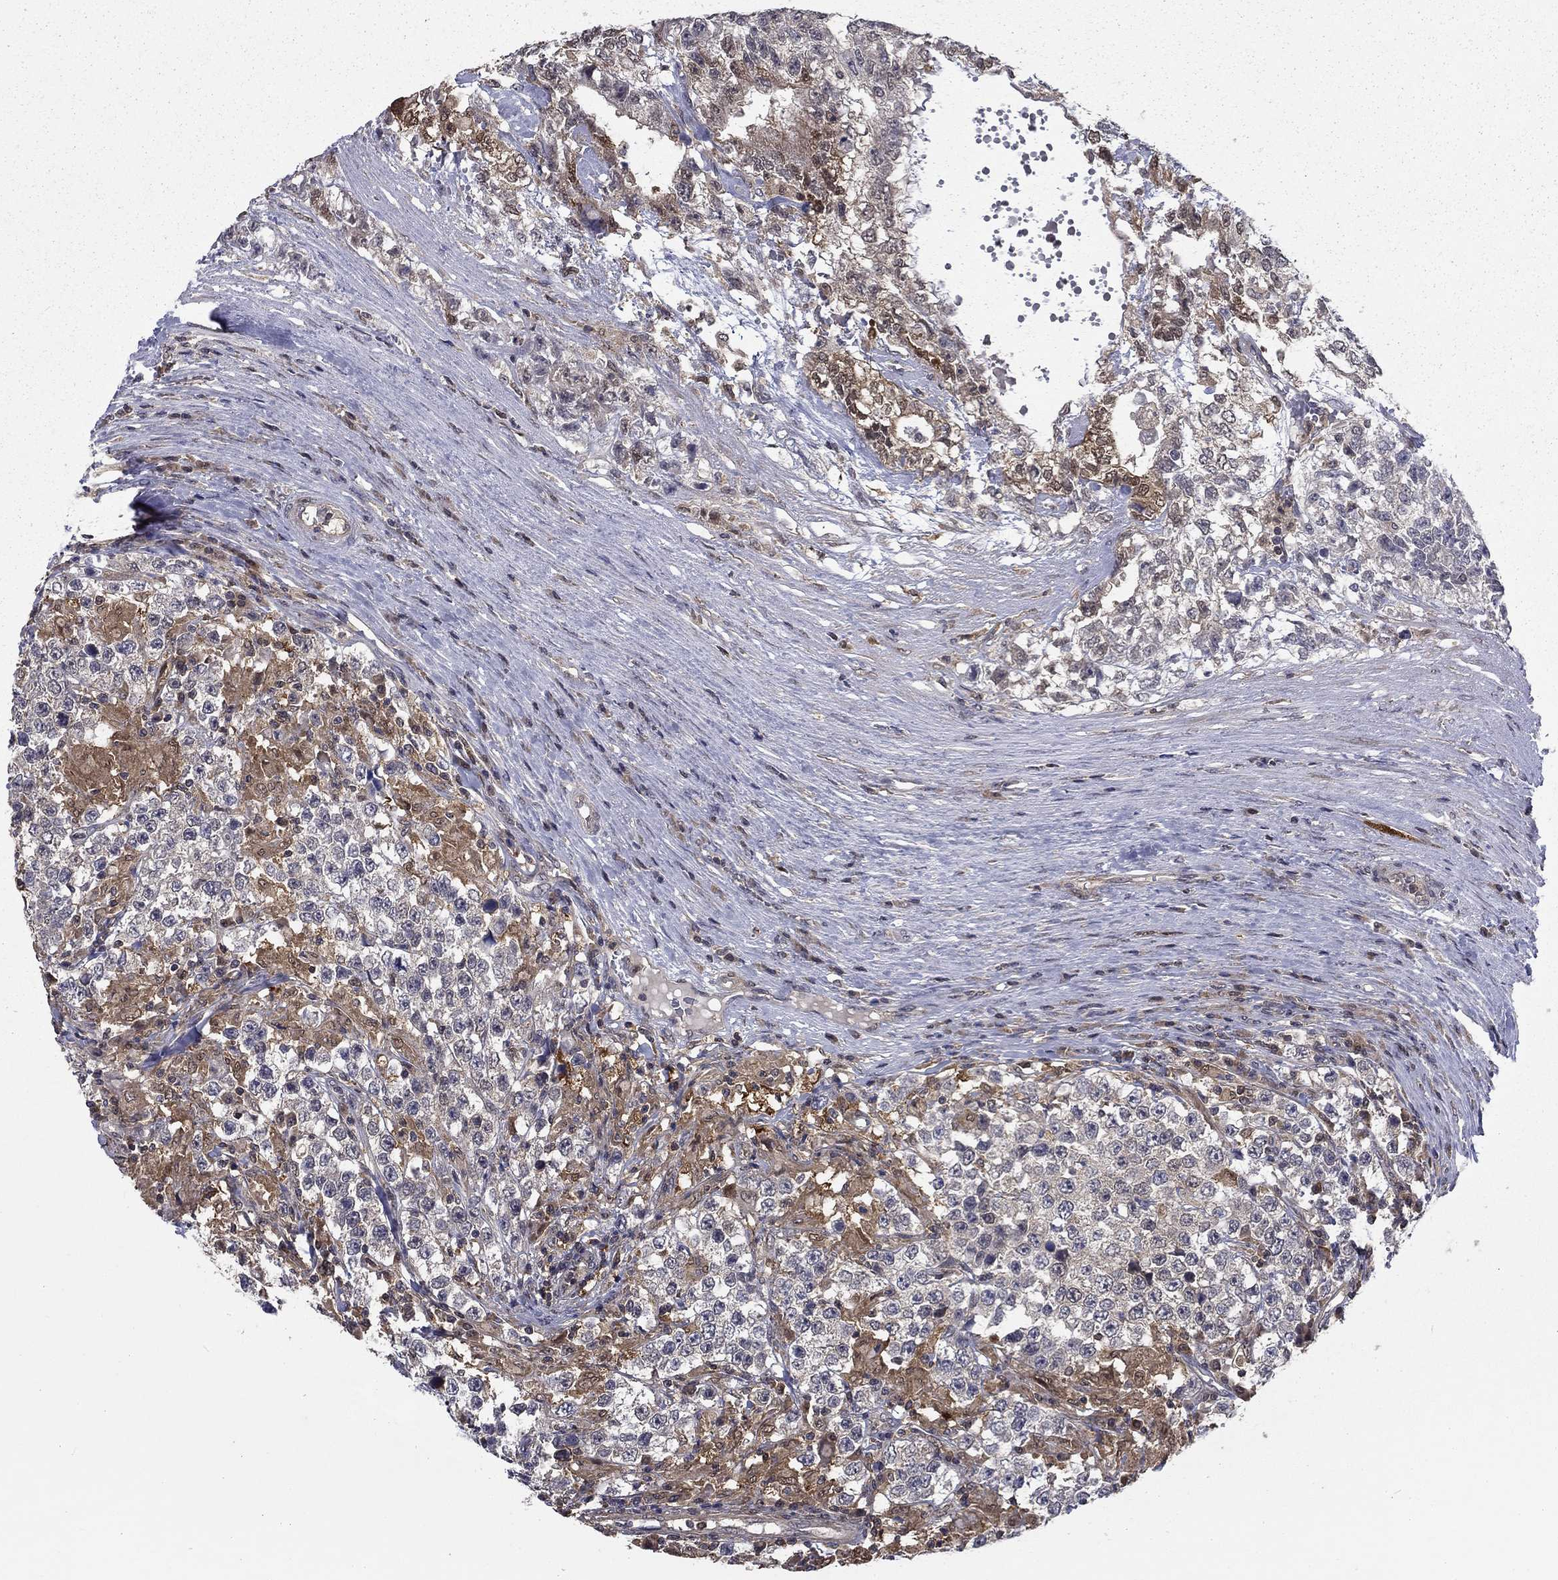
{"staining": {"intensity": "negative", "quantity": "none", "location": "none"}, "tissue": "testis cancer", "cell_type": "Tumor cells", "image_type": "cancer", "snomed": [{"axis": "morphology", "description": "Seminoma, NOS"}, {"axis": "morphology", "description": "Carcinoma, Embryonal, NOS"}, {"axis": "topography", "description": "Testis"}], "caption": "High power microscopy histopathology image of an immunohistochemistry image of testis cancer (embryonal carcinoma), revealing no significant staining in tumor cells.", "gene": "NIT2", "patient": {"sex": "male", "age": 41}}